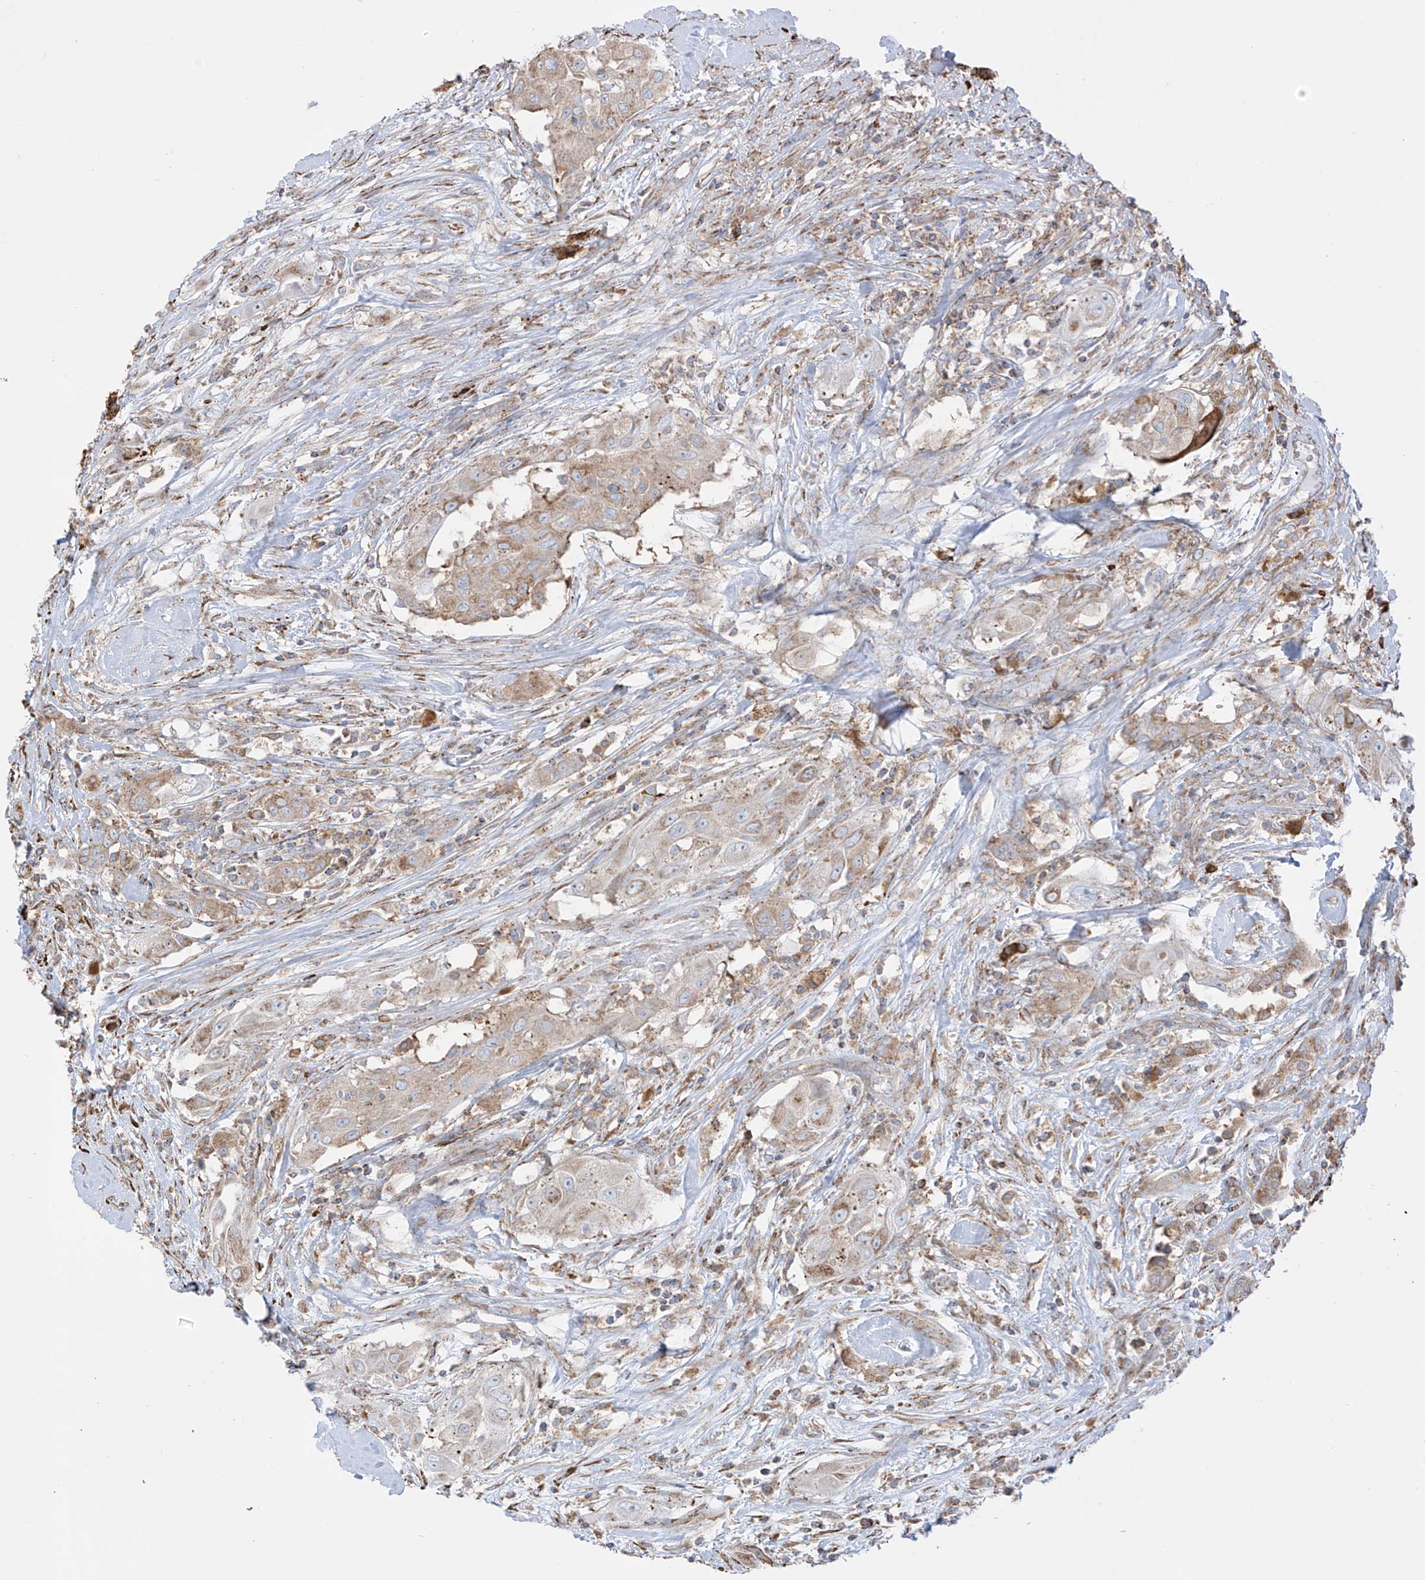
{"staining": {"intensity": "moderate", "quantity": ">75%", "location": "cytoplasmic/membranous"}, "tissue": "thyroid cancer", "cell_type": "Tumor cells", "image_type": "cancer", "snomed": [{"axis": "morphology", "description": "Papillary adenocarcinoma, NOS"}, {"axis": "topography", "description": "Thyroid gland"}], "caption": "An immunohistochemistry photomicrograph of tumor tissue is shown. Protein staining in brown highlights moderate cytoplasmic/membranous positivity in thyroid papillary adenocarcinoma within tumor cells.", "gene": "XKR3", "patient": {"sex": "female", "age": 59}}